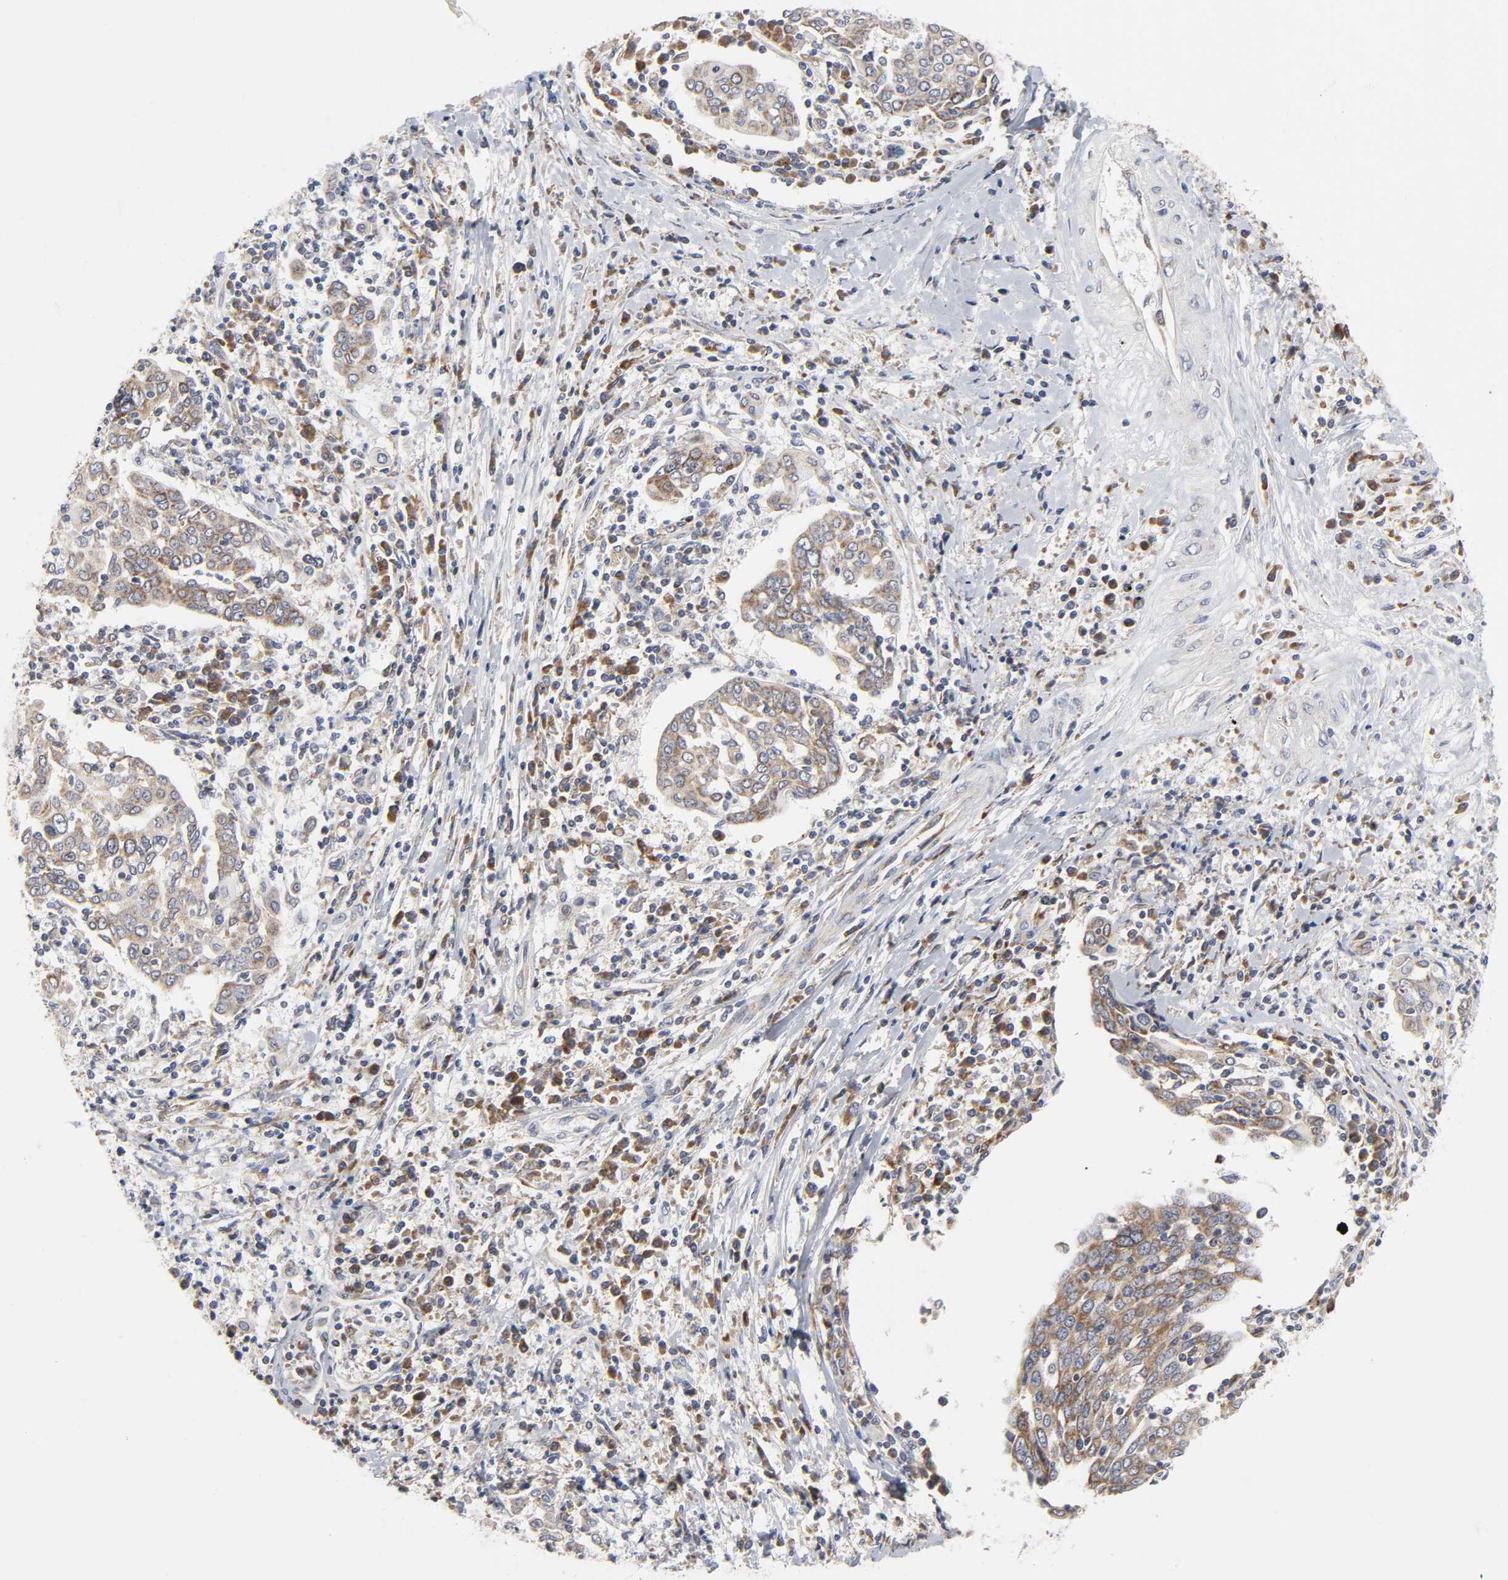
{"staining": {"intensity": "weak", "quantity": "25%-75%", "location": "cytoplasmic/membranous"}, "tissue": "cervical cancer", "cell_type": "Tumor cells", "image_type": "cancer", "snomed": [{"axis": "morphology", "description": "Squamous cell carcinoma, NOS"}, {"axis": "topography", "description": "Cervix"}], "caption": "Cervical cancer was stained to show a protein in brown. There is low levels of weak cytoplasmic/membranous positivity in about 25%-75% of tumor cells. The staining was performed using DAB (3,3'-diaminobenzidine) to visualize the protein expression in brown, while the nuclei were stained in blue with hematoxylin (Magnification: 20x).", "gene": "BAX", "patient": {"sex": "female", "age": 40}}